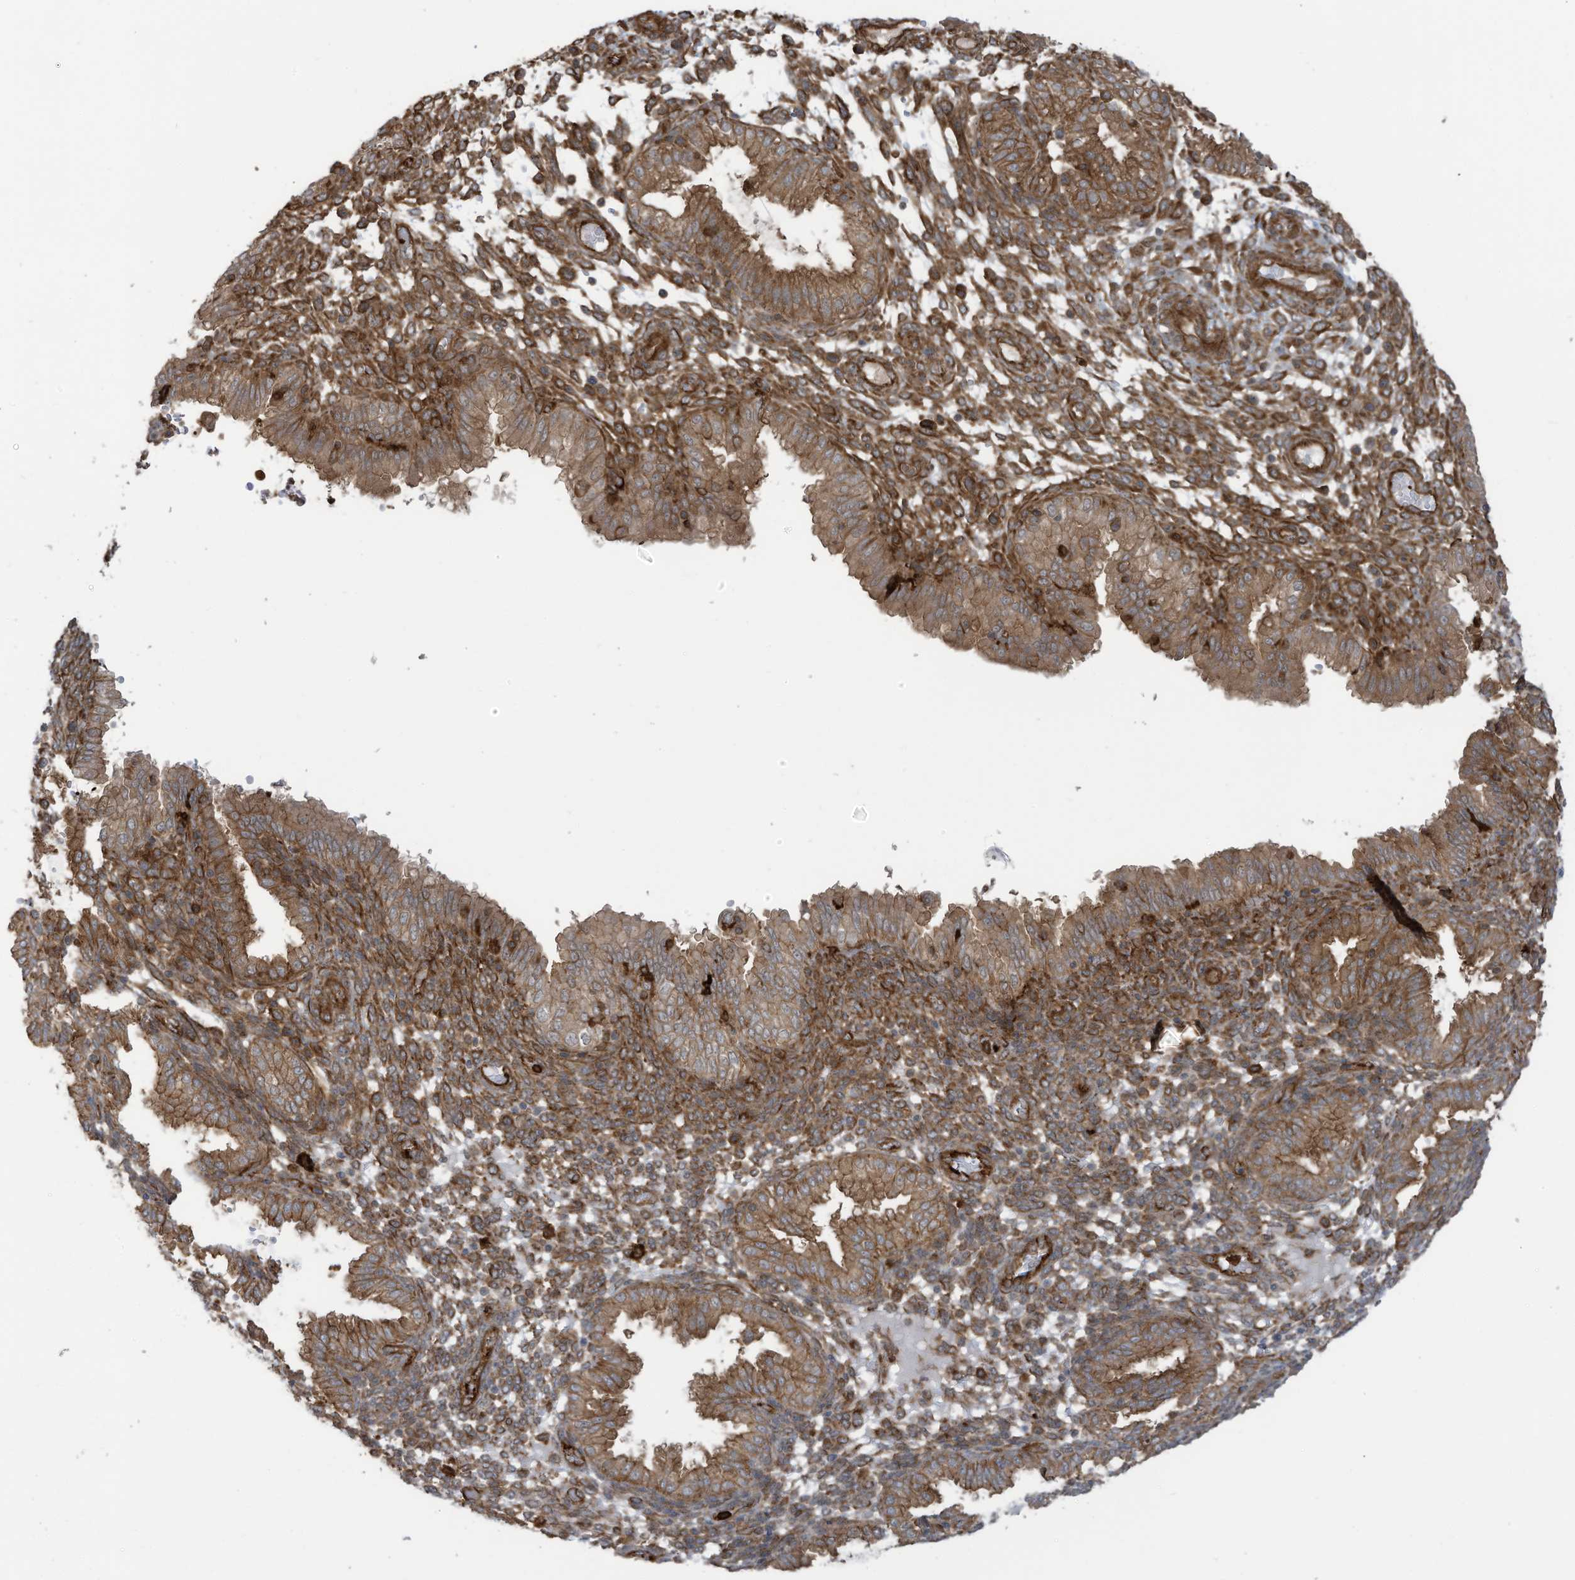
{"staining": {"intensity": "moderate", "quantity": "25%-75%", "location": "cytoplasmic/membranous"}, "tissue": "endometrium", "cell_type": "Cells in endometrial stroma", "image_type": "normal", "snomed": [{"axis": "morphology", "description": "Normal tissue, NOS"}, {"axis": "topography", "description": "Endometrium"}], "caption": "DAB (3,3'-diaminobenzidine) immunohistochemical staining of normal endometrium reveals moderate cytoplasmic/membranous protein positivity in about 25%-75% of cells in endometrial stroma. (DAB (3,3'-diaminobenzidine) = brown stain, brightfield microscopy at high magnification).", "gene": "SLC9A2", "patient": {"sex": "female", "age": 33}}